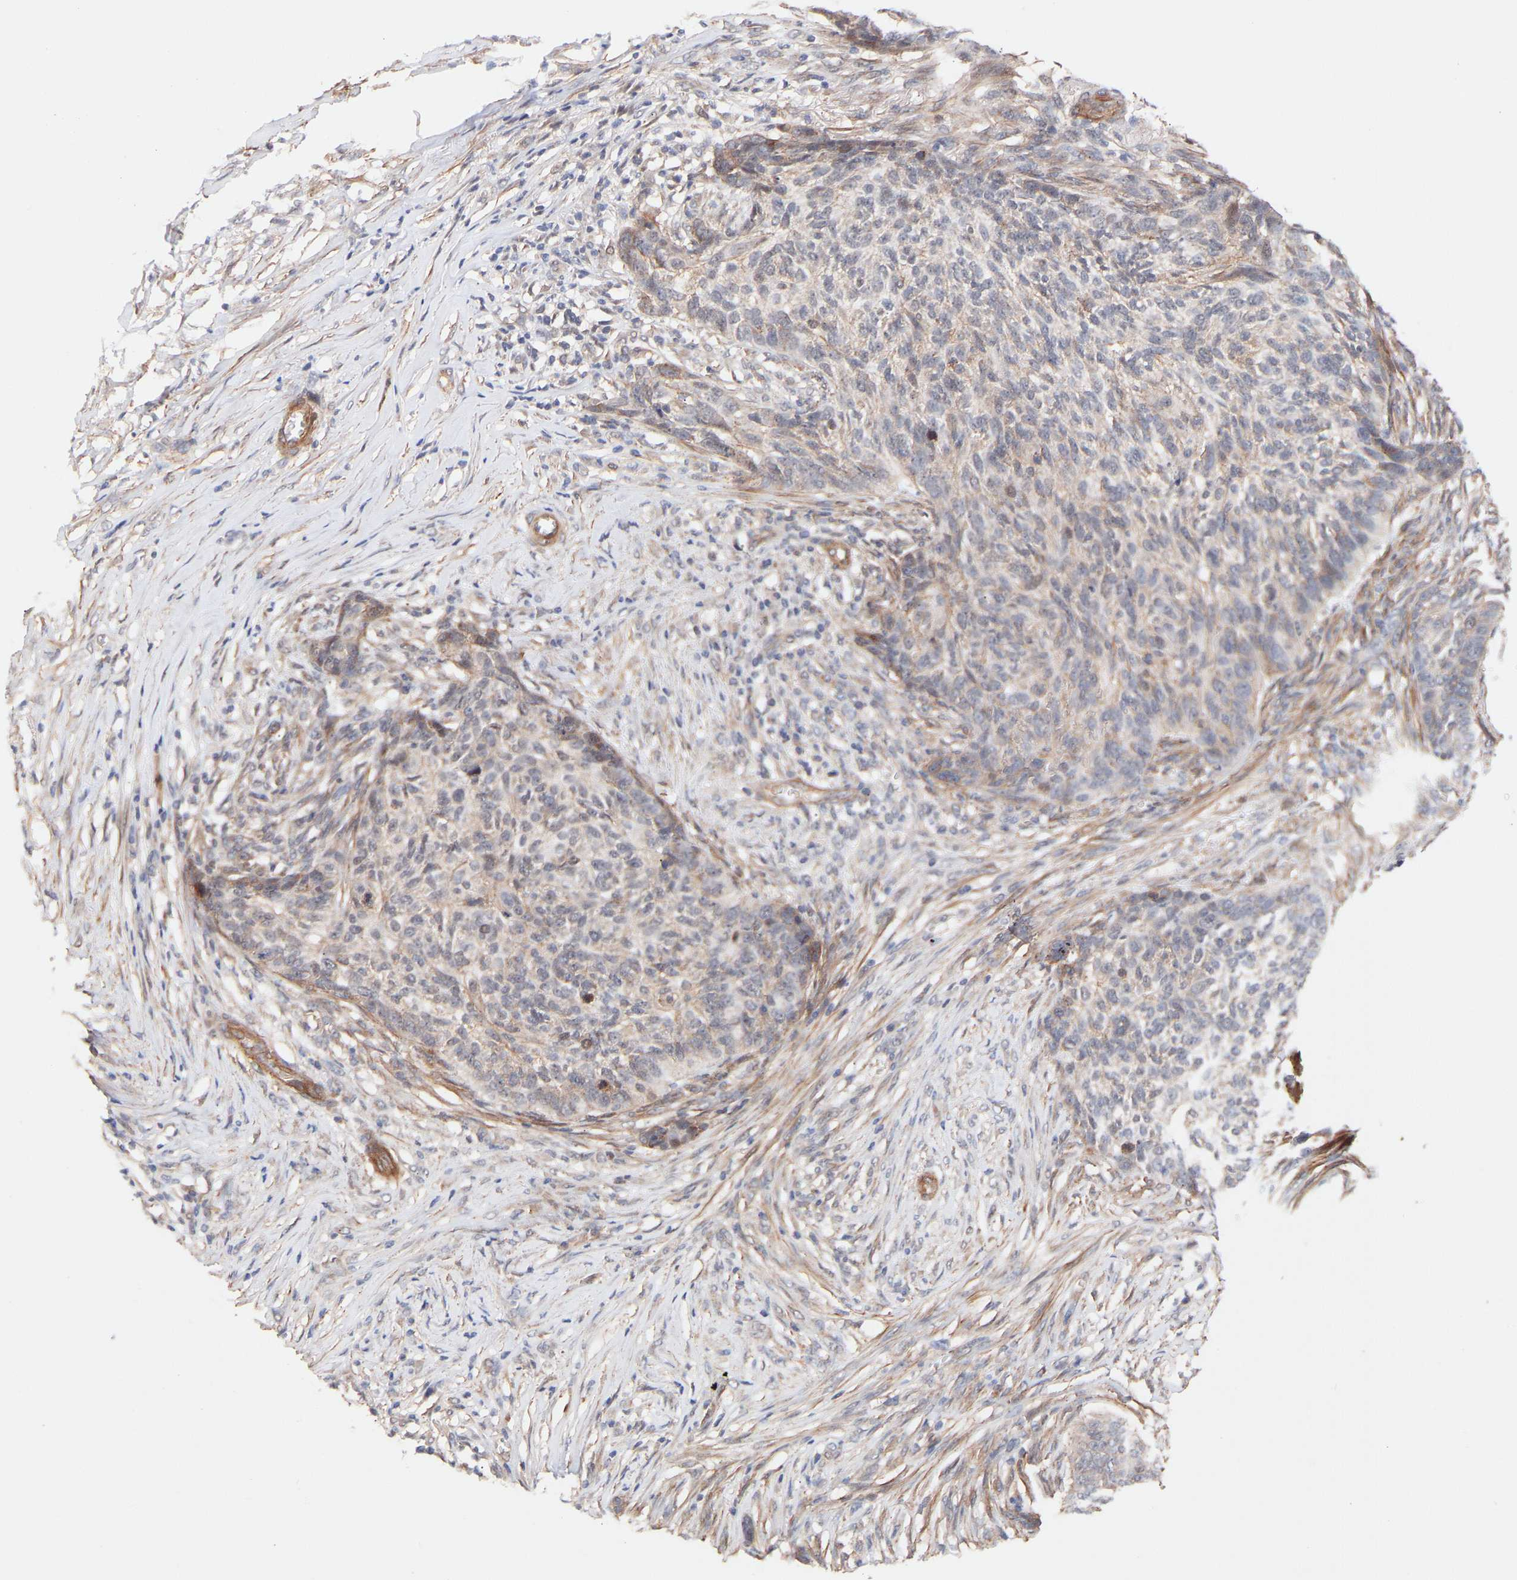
{"staining": {"intensity": "moderate", "quantity": "25%-75%", "location": "cytoplasmic/membranous"}, "tissue": "skin cancer", "cell_type": "Tumor cells", "image_type": "cancer", "snomed": [{"axis": "morphology", "description": "Basal cell carcinoma"}, {"axis": "topography", "description": "Skin"}], "caption": "Skin basal cell carcinoma tissue exhibits moderate cytoplasmic/membranous positivity in approximately 25%-75% of tumor cells (brown staining indicates protein expression, while blue staining denotes nuclei).", "gene": "PDLIM5", "patient": {"sex": "male", "age": 85}}